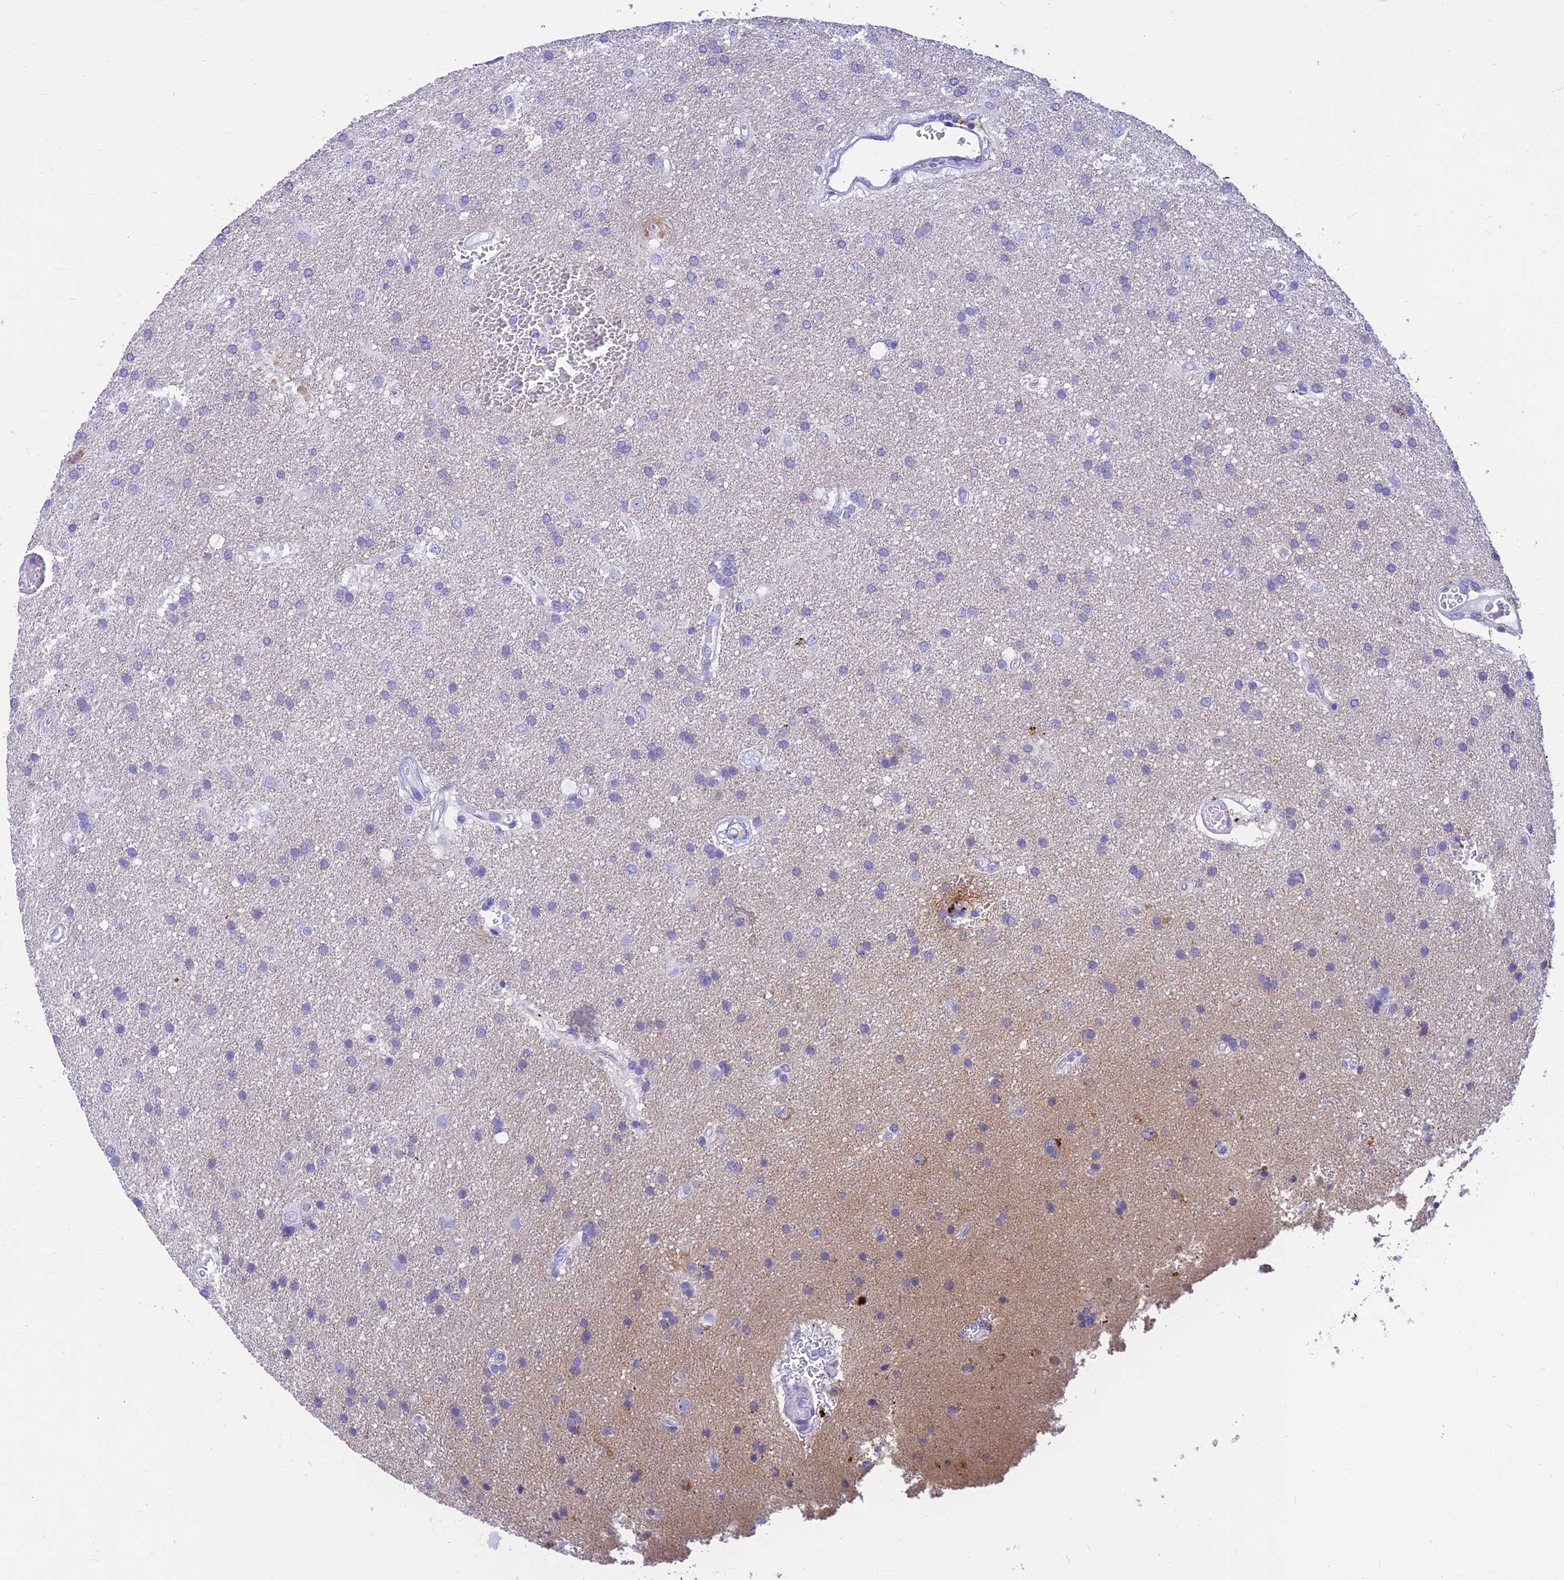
{"staining": {"intensity": "negative", "quantity": "none", "location": "none"}, "tissue": "glioma", "cell_type": "Tumor cells", "image_type": "cancer", "snomed": [{"axis": "morphology", "description": "Glioma, malignant, Low grade"}, {"axis": "topography", "description": "Brain"}], "caption": "The IHC photomicrograph has no significant positivity in tumor cells of malignant glioma (low-grade) tissue. Nuclei are stained in blue.", "gene": "PRNP", "patient": {"sex": "male", "age": 66}}